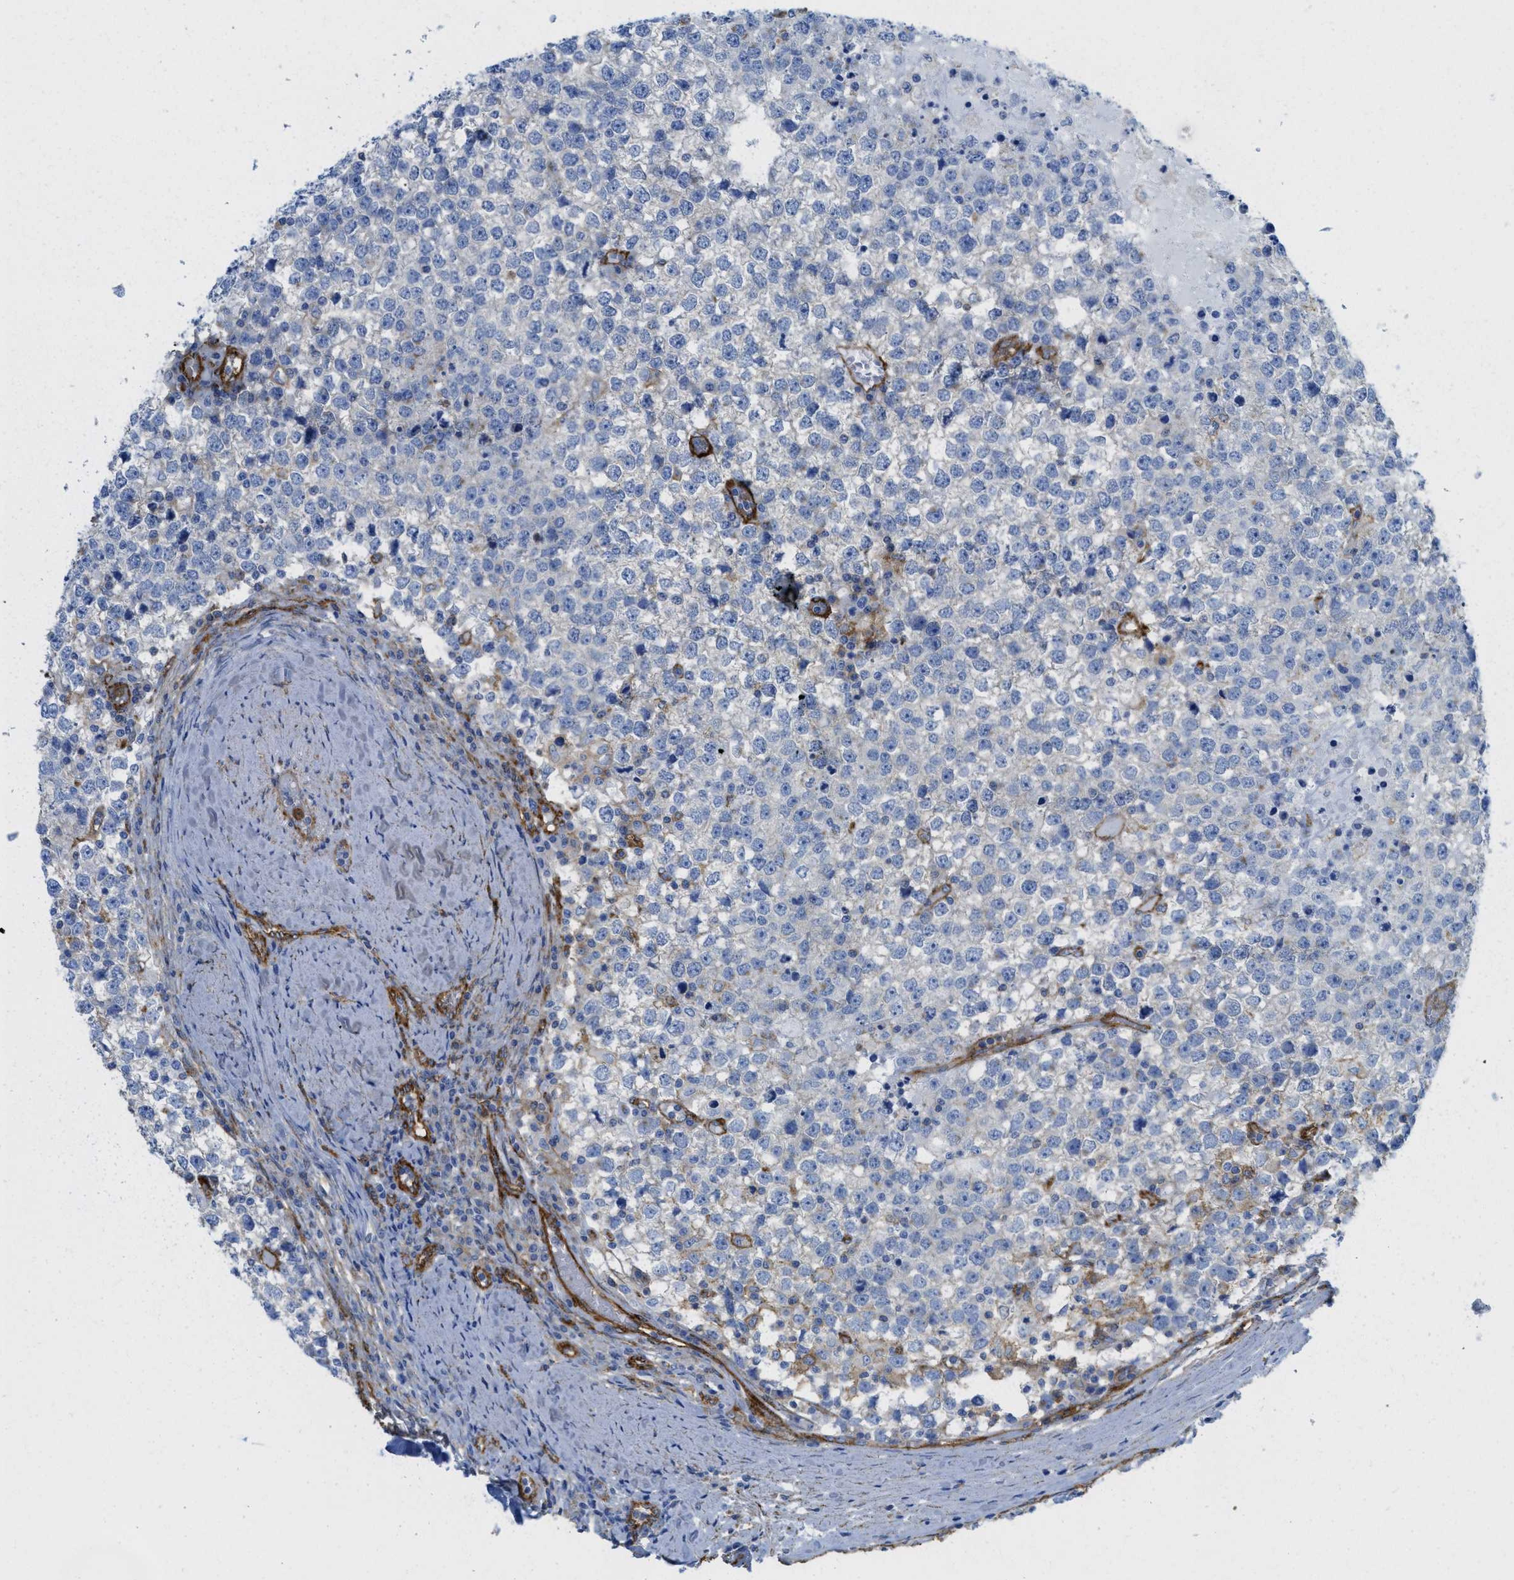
{"staining": {"intensity": "negative", "quantity": "none", "location": "none"}, "tissue": "testis cancer", "cell_type": "Tumor cells", "image_type": "cancer", "snomed": [{"axis": "morphology", "description": "Seminoma, NOS"}, {"axis": "topography", "description": "Testis"}], "caption": "High magnification brightfield microscopy of testis seminoma stained with DAB (3,3'-diaminobenzidine) (brown) and counterstained with hematoxylin (blue): tumor cells show no significant positivity.", "gene": "HIP1", "patient": {"sex": "male", "age": 65}}